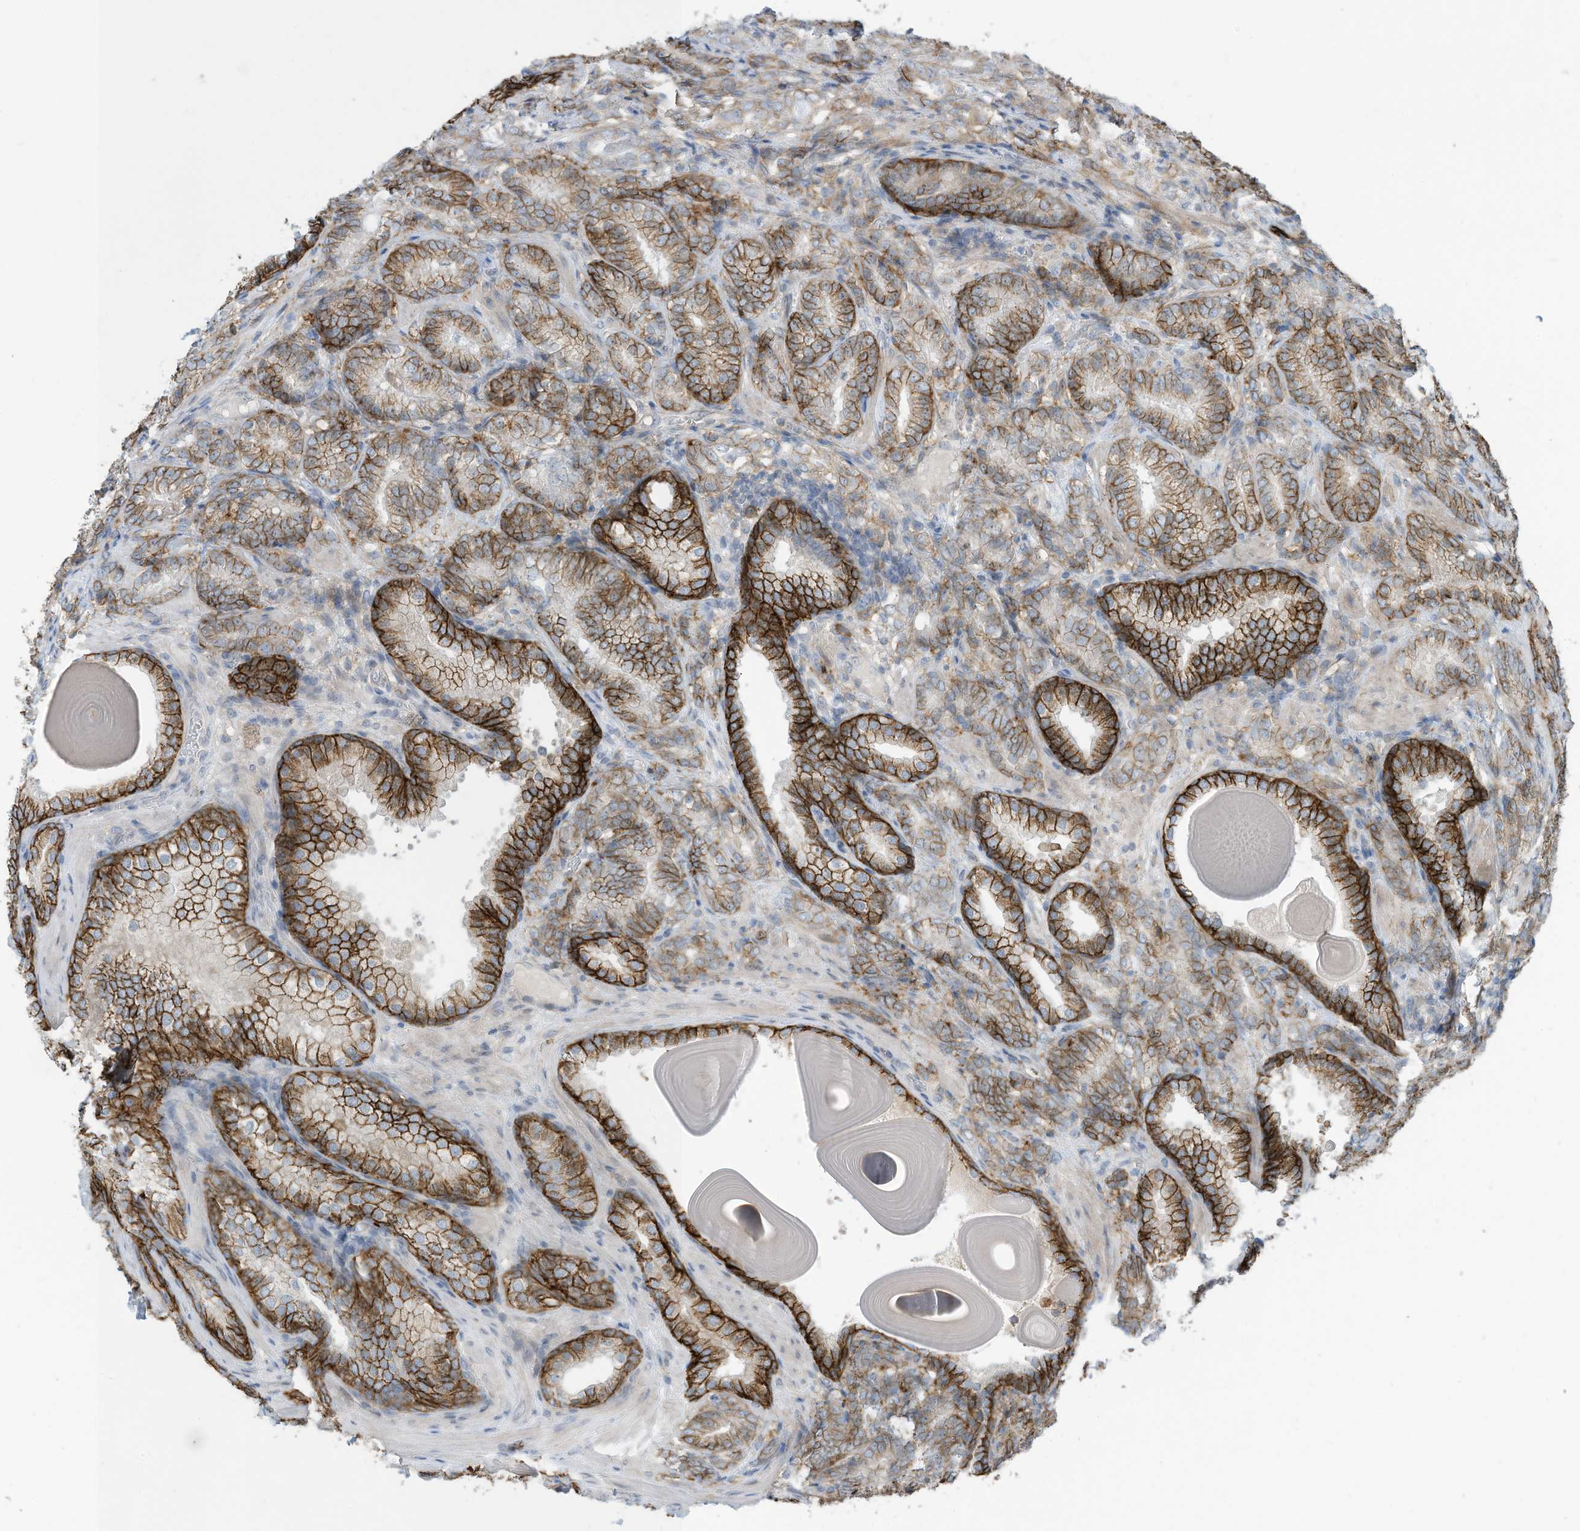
{"staining": {"intensity": "strong", "quantity": ">75%", "location": "cytoplasmic/membranous"}, "tissue": "prostate cancer", "cell_type": "Tumor cells", "image_type": "cancer", "snomed": [{"axis": "morphology", "description": "Adenocarcinoma, High grade"}, {"axis": "topography", "description": "Prostate"}], "caption": "Tumor cells exhibit high levels of strong cytoplasmic/membranous positivity in about >75% of cells in human prostate cancer (adenocarcinoma (high-grade)).", "gene": "SLC1A5", "patient": {"sex": "male", "age": 66}}